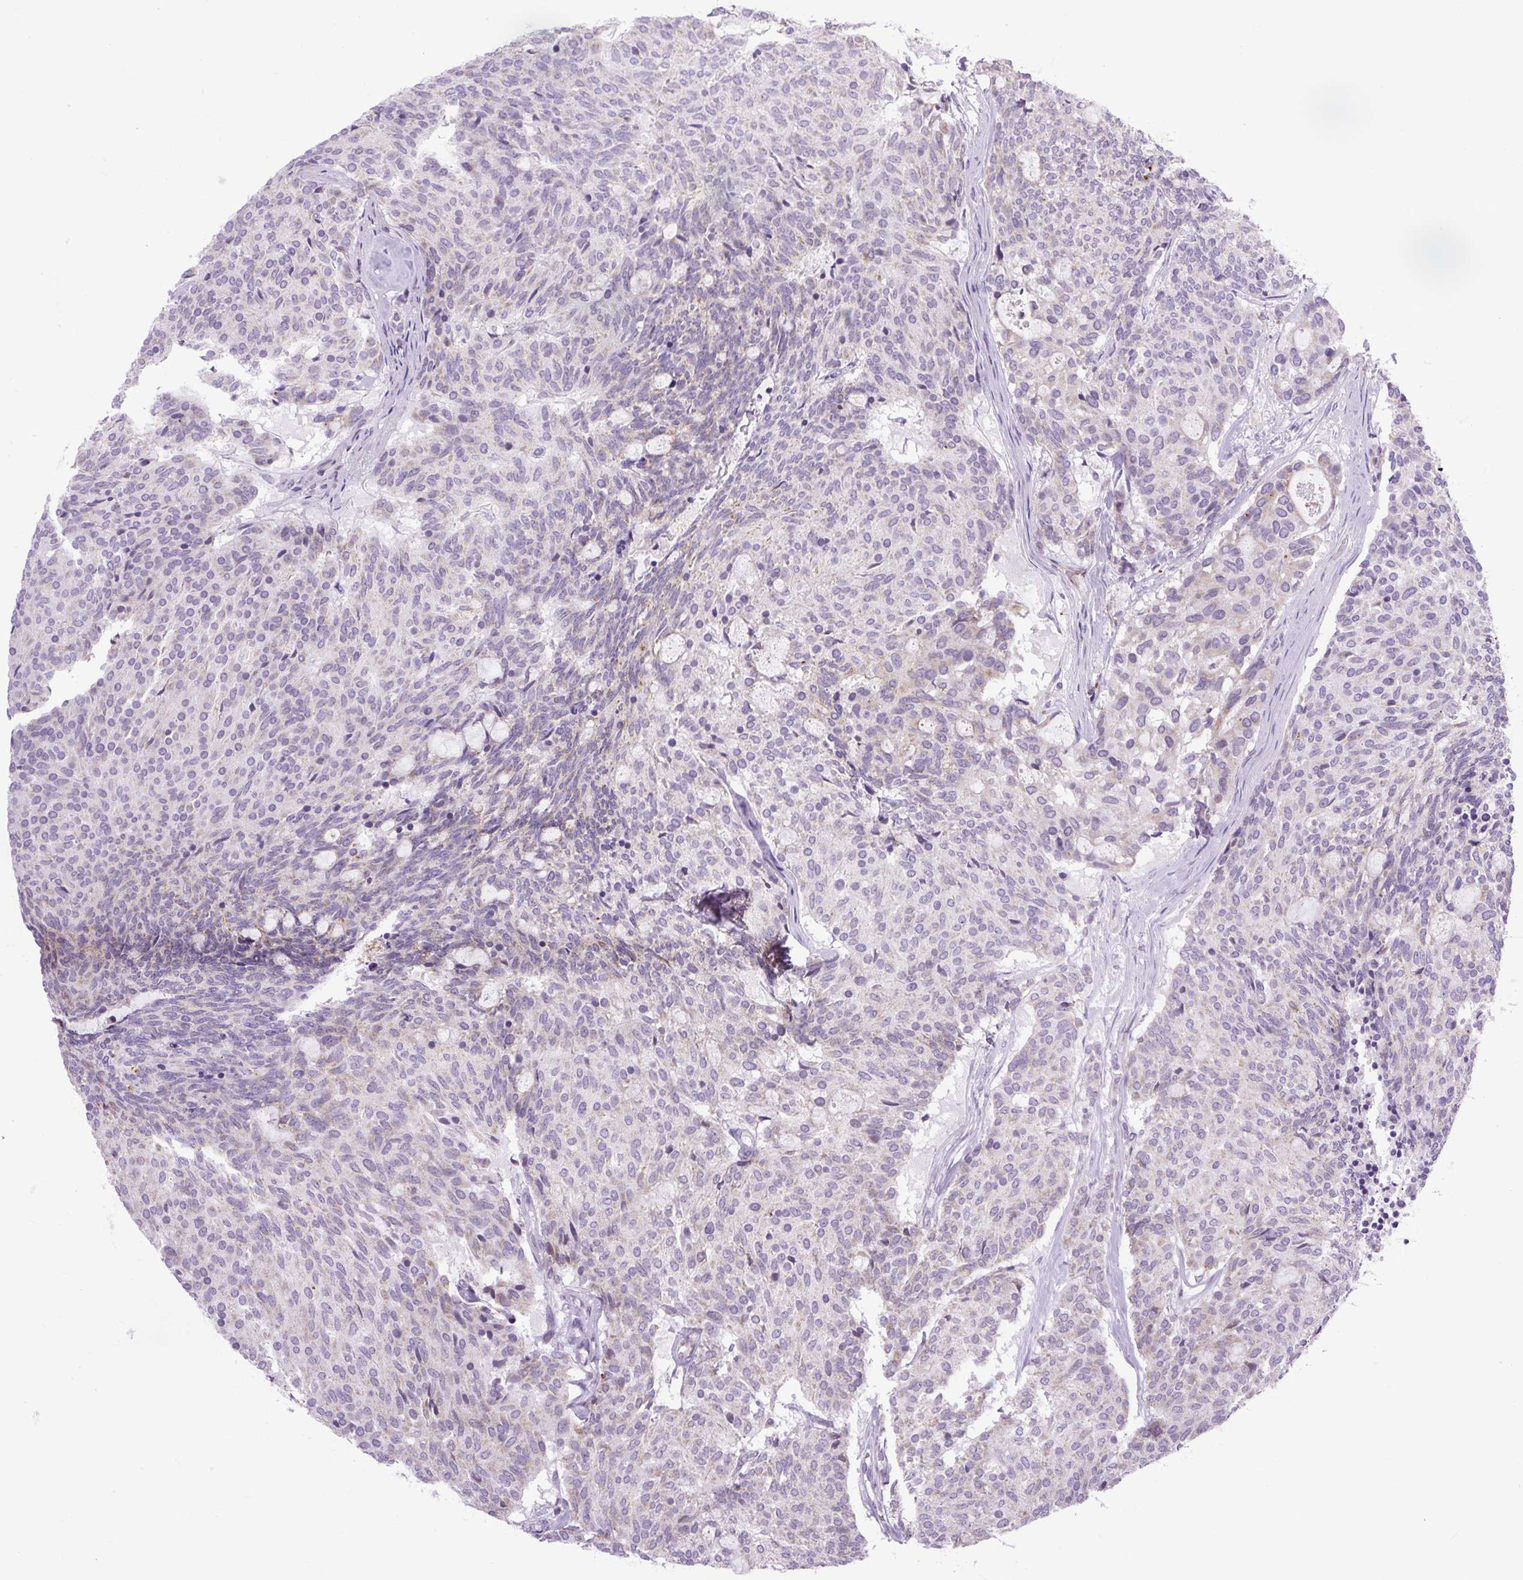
{"staining": {"intensity": "weak", "quantity": "<25%", "location": "cytoplasmic/membranous"}, "tissue": "carcinoid", "cell_type": "Tumor cells", "image_type": "cancer", "snomed": [{"axis": "morphology", "description": "Carcinoid, malignant, NOS"}, {"axis": "topography", "description": "Pancreas"}], "caption": "Histopathology image shows no protein positivity in tumor cells of carcinoid (malignant) tissue.", "gene": "RNASE10", "patient": {"sex": "female", "age": 54}}